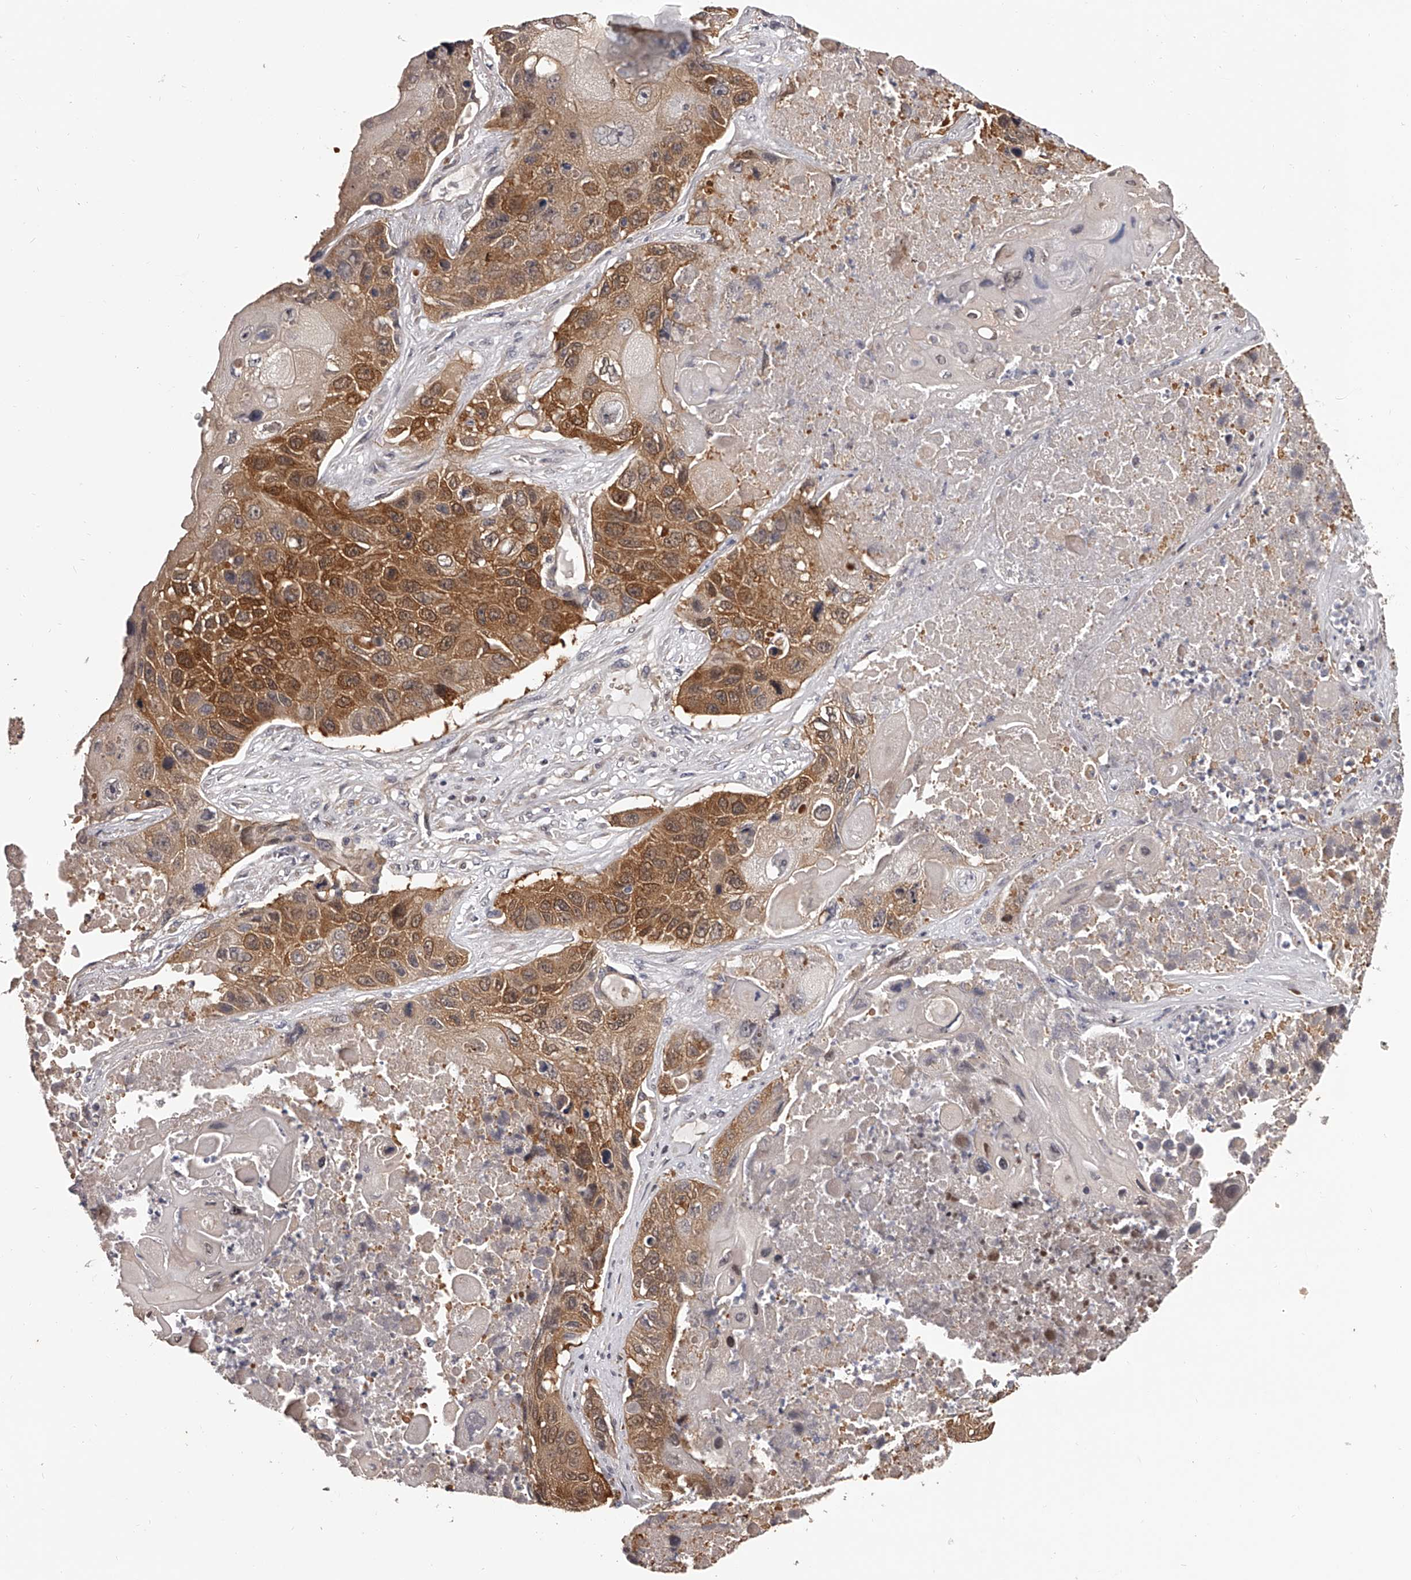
{"staining": {"intensity": "moderate", "quantity": ">75%", "location": "cytoplasmic/membranous"}, "tissue": "lung cancer", "cell_type": "Tumor cells", "image_type": "cancer", "snomed": [{"axis": "morphology", "description": "Squamous cell carcinoma, NOS"}, {"axis": "topography", "description": "Lung"}], "caption": "The immunohistochemical stain highlights moderate cytoplasmic/membranous positivity in tumor cells of lung squamous cell carcinoma tissue. (DAB IHC, brown staining for protein, blue staining for nuclei).", "gene": "PFDN2", "patient": {"sex": "male", "age": 61}}